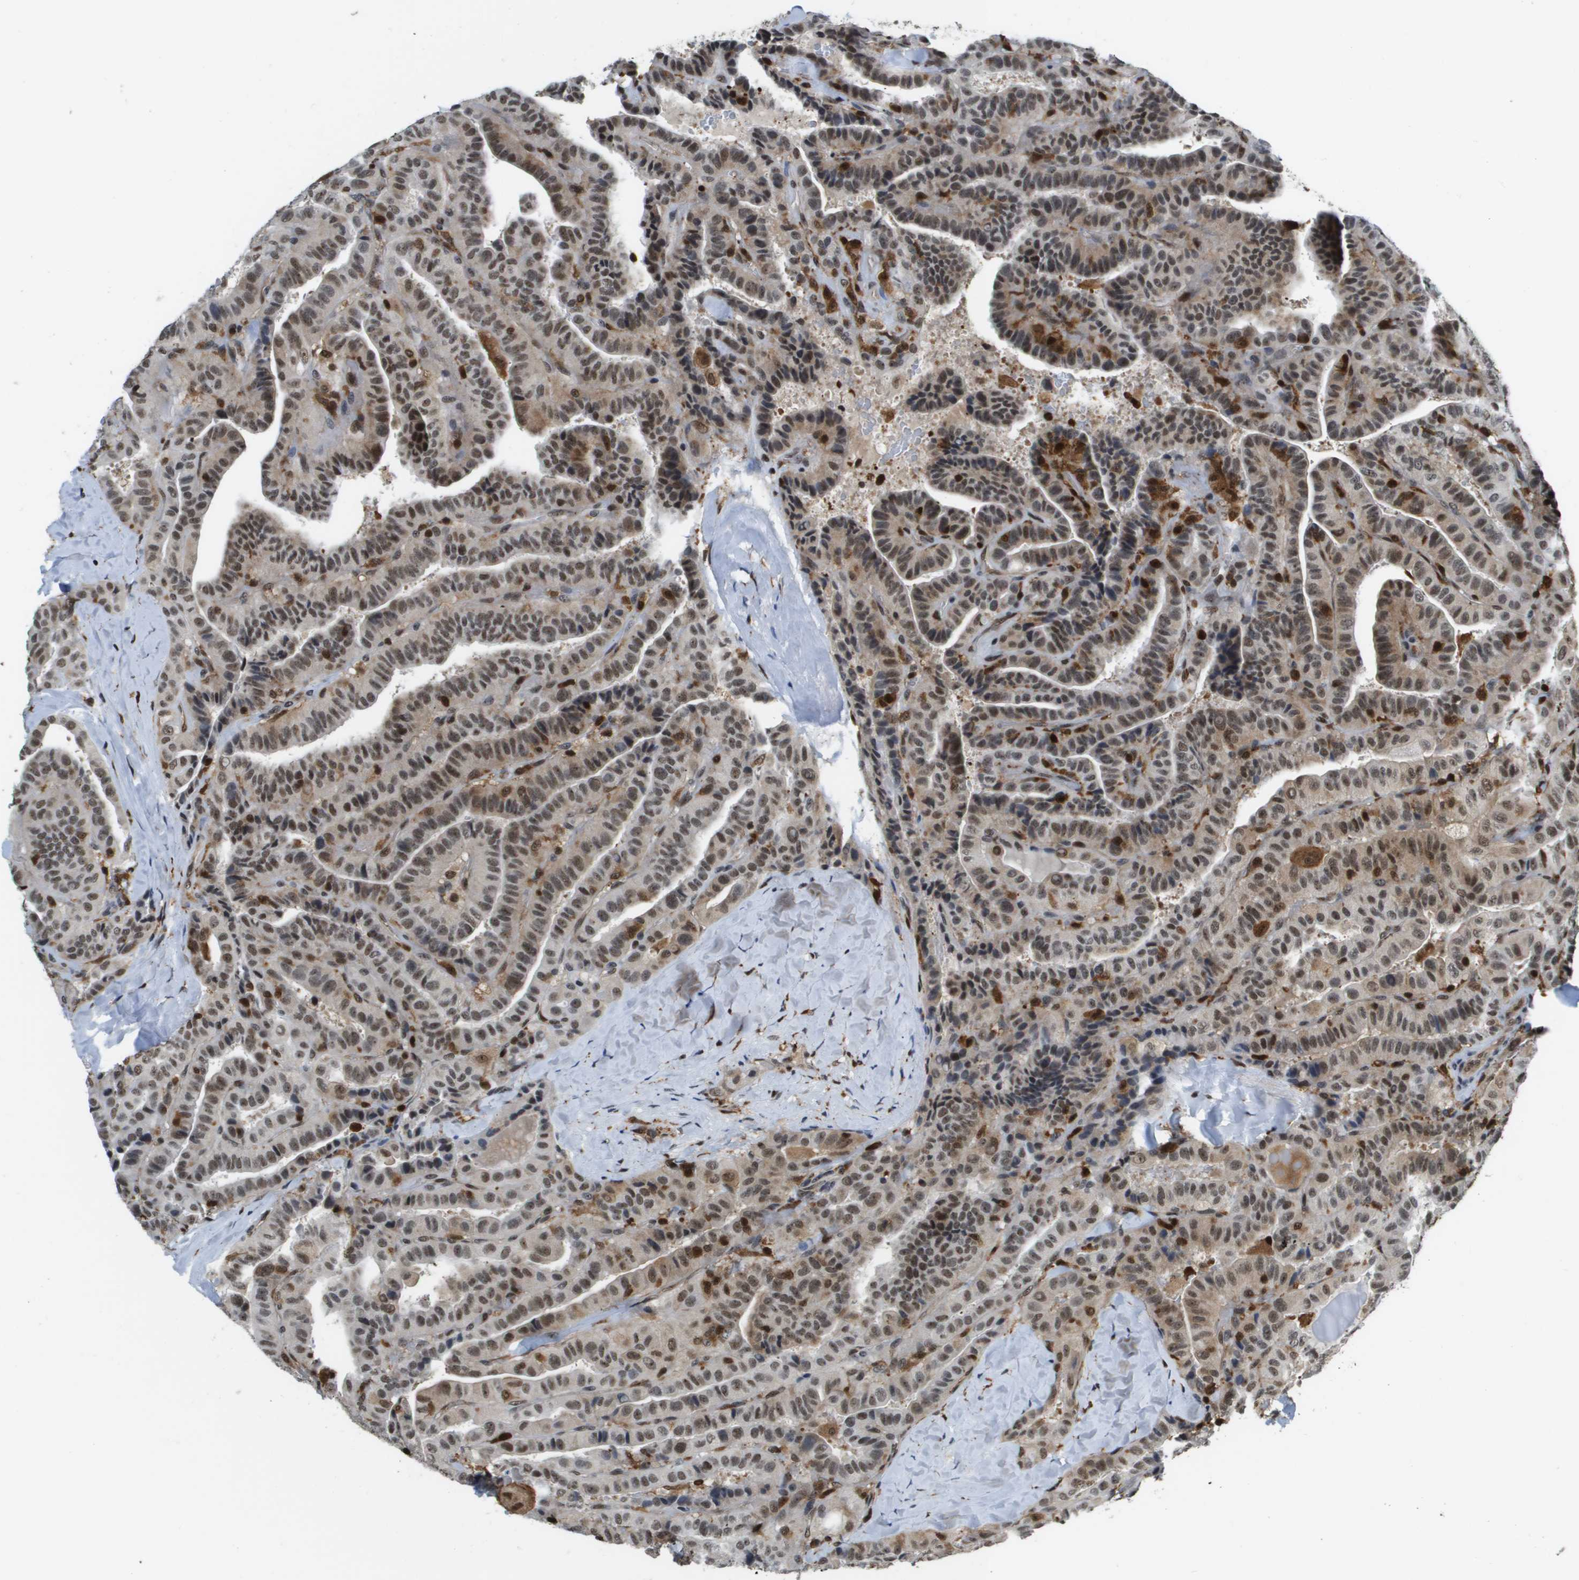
{"staining": {"intensity": "weak", "quantity": ">75%", "location": "nuclear"}, "tissue": "thyroid cancer", "cell_type": "Tumor cells", "image_type": "cancer", "snomed": [{"axis": "morphology", "description": "Papillary adenocarcinoma, NOS"}, {"axis": "topography", "description": "Thyroid gland"}], "caption": "DAB immunohistochemical staining of human papillary adenocarcinoma (thyroid) demonstrates weak nuclear protein expression in approximately >75% of tumor cells. The protein of interest is stained brown, and the nuclei are stained in blue (DAB IHC with brightfield microscopy, high magnification).", "gene": "EP400", "patient": {"sex": "male", "age": 77}}